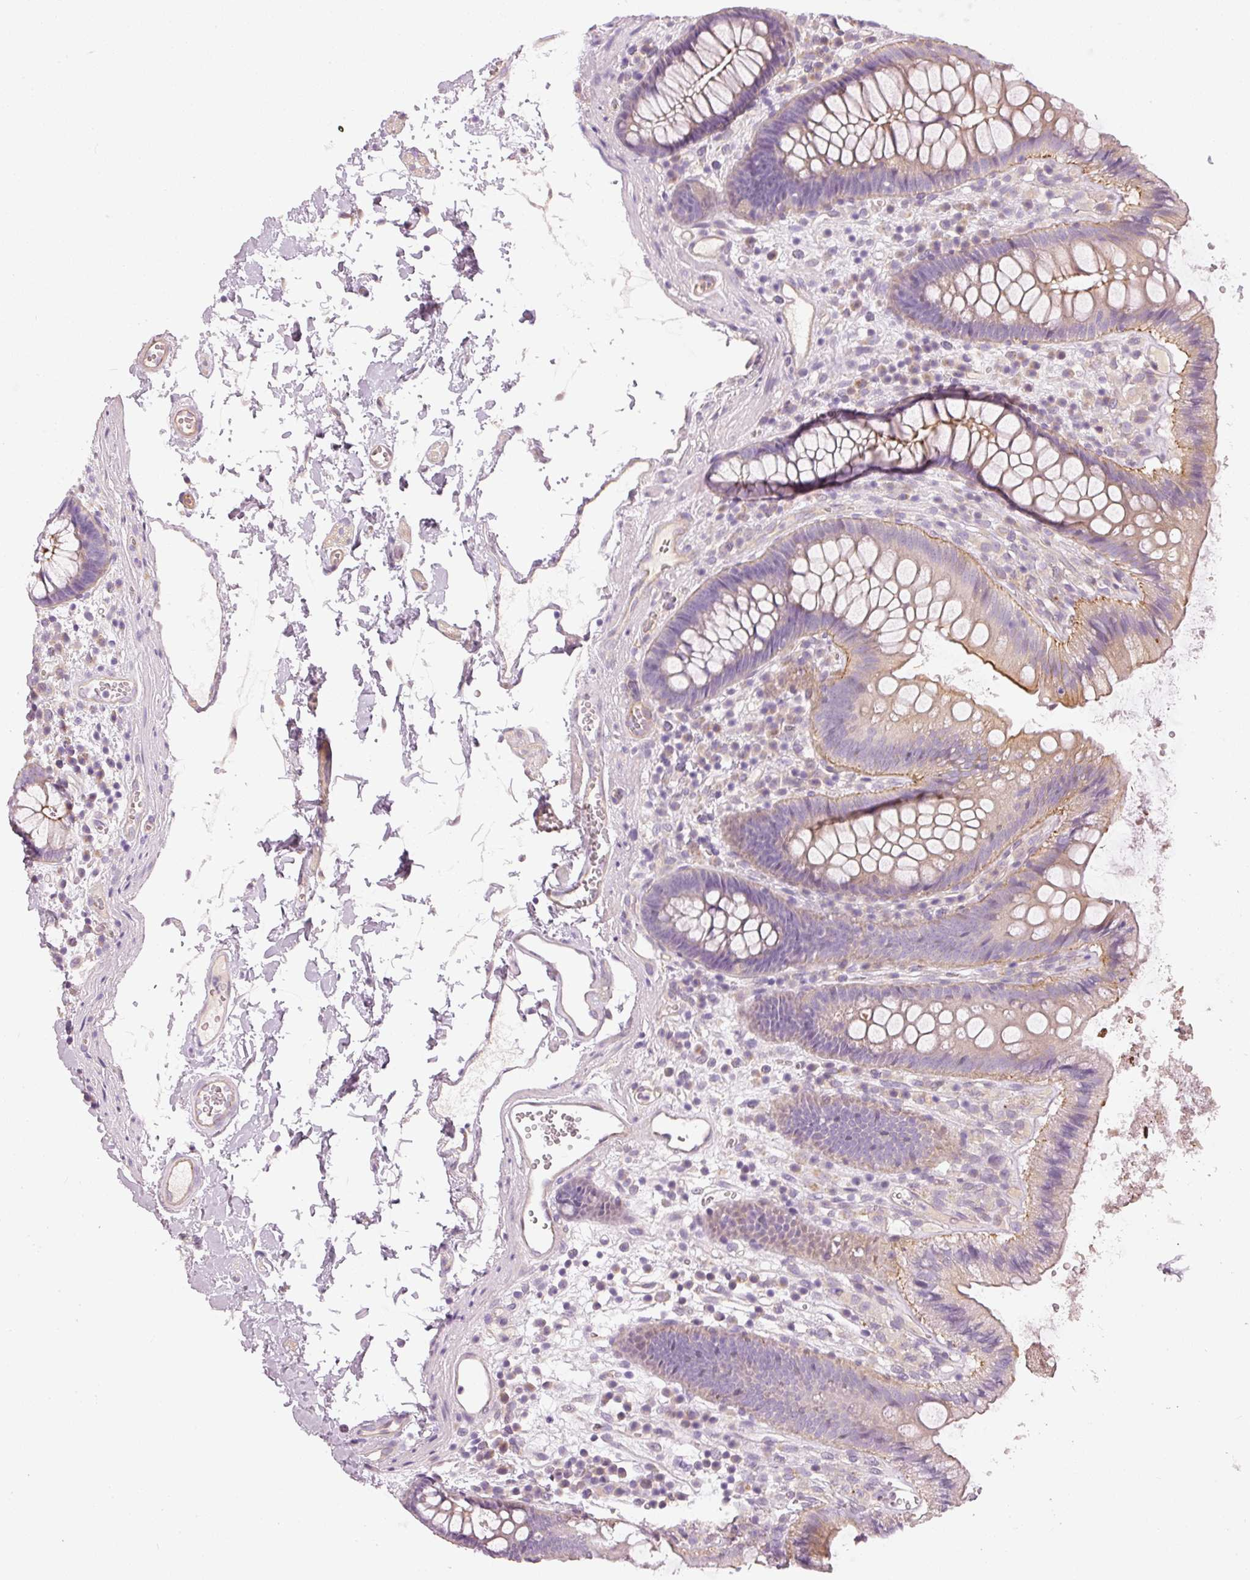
{"staining": {"intensity": "weak", "quantity": "25%-75%", "location": "cytoplasmic/membranous"}, "tissue": "colon", "cell_type": "Endothelial cells", "image_type": "normal", "snomed": [{"axis": "morphology", "description": "Normal tissue, NOS"}, {"axis": "topography", "description": "Colon"}], "caption": "IHC (DAB) staining of normal colon shows weak cytoplasmic/membranous protein positivity in about 25%-75% of endothelial cells.", "gene": "OSR2", "patient": {"sex": "male", "age": 84}}